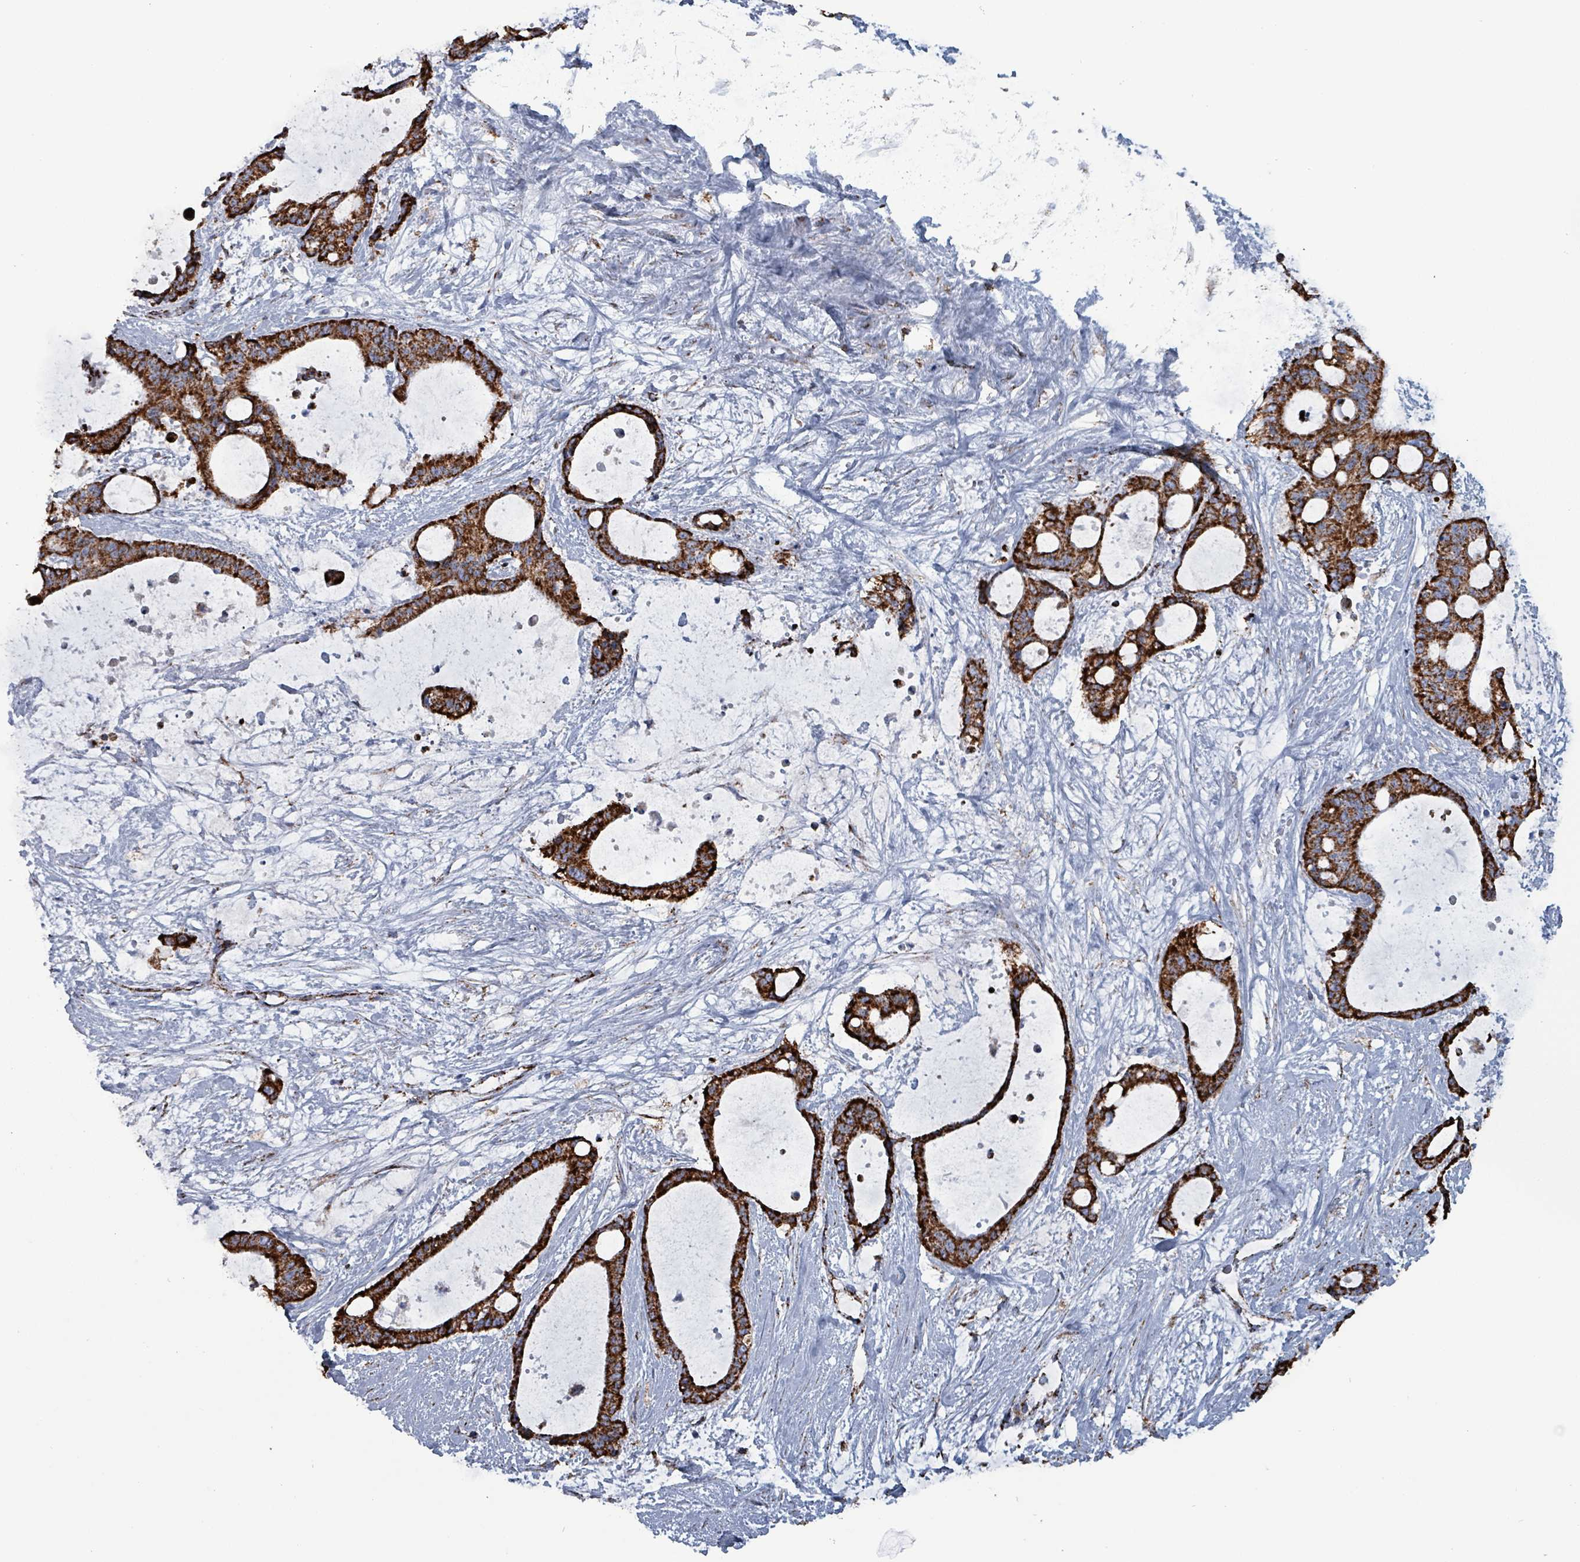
{"staining": {"intensity": "strong", "quantity": ">75%", "location": "cytoplasmic/membranous"}, "tissue": "liver cancer", "cell_type": "Tumor cells", "image_type": "cancer", "snomed": [{"axis": "morphology", "description": "Normal tissue, NOS"}, {"axis": "morphology", "description": "Cholangiocarcinoma"}, {"axis": "topography", "description": "Liver"}, {"axis": "topography", "description": "Peripheral nerve tissue"}], "caption": "Strong cytoplasmic/membranous staining for a protein is appreciated in about >75% of tumor cells of liver cancer (cholangiocarcinoma) using immunohistochemistry (IHC).", "gene": "IDH3B", "patient": {"sex": "female", "age": 73}}